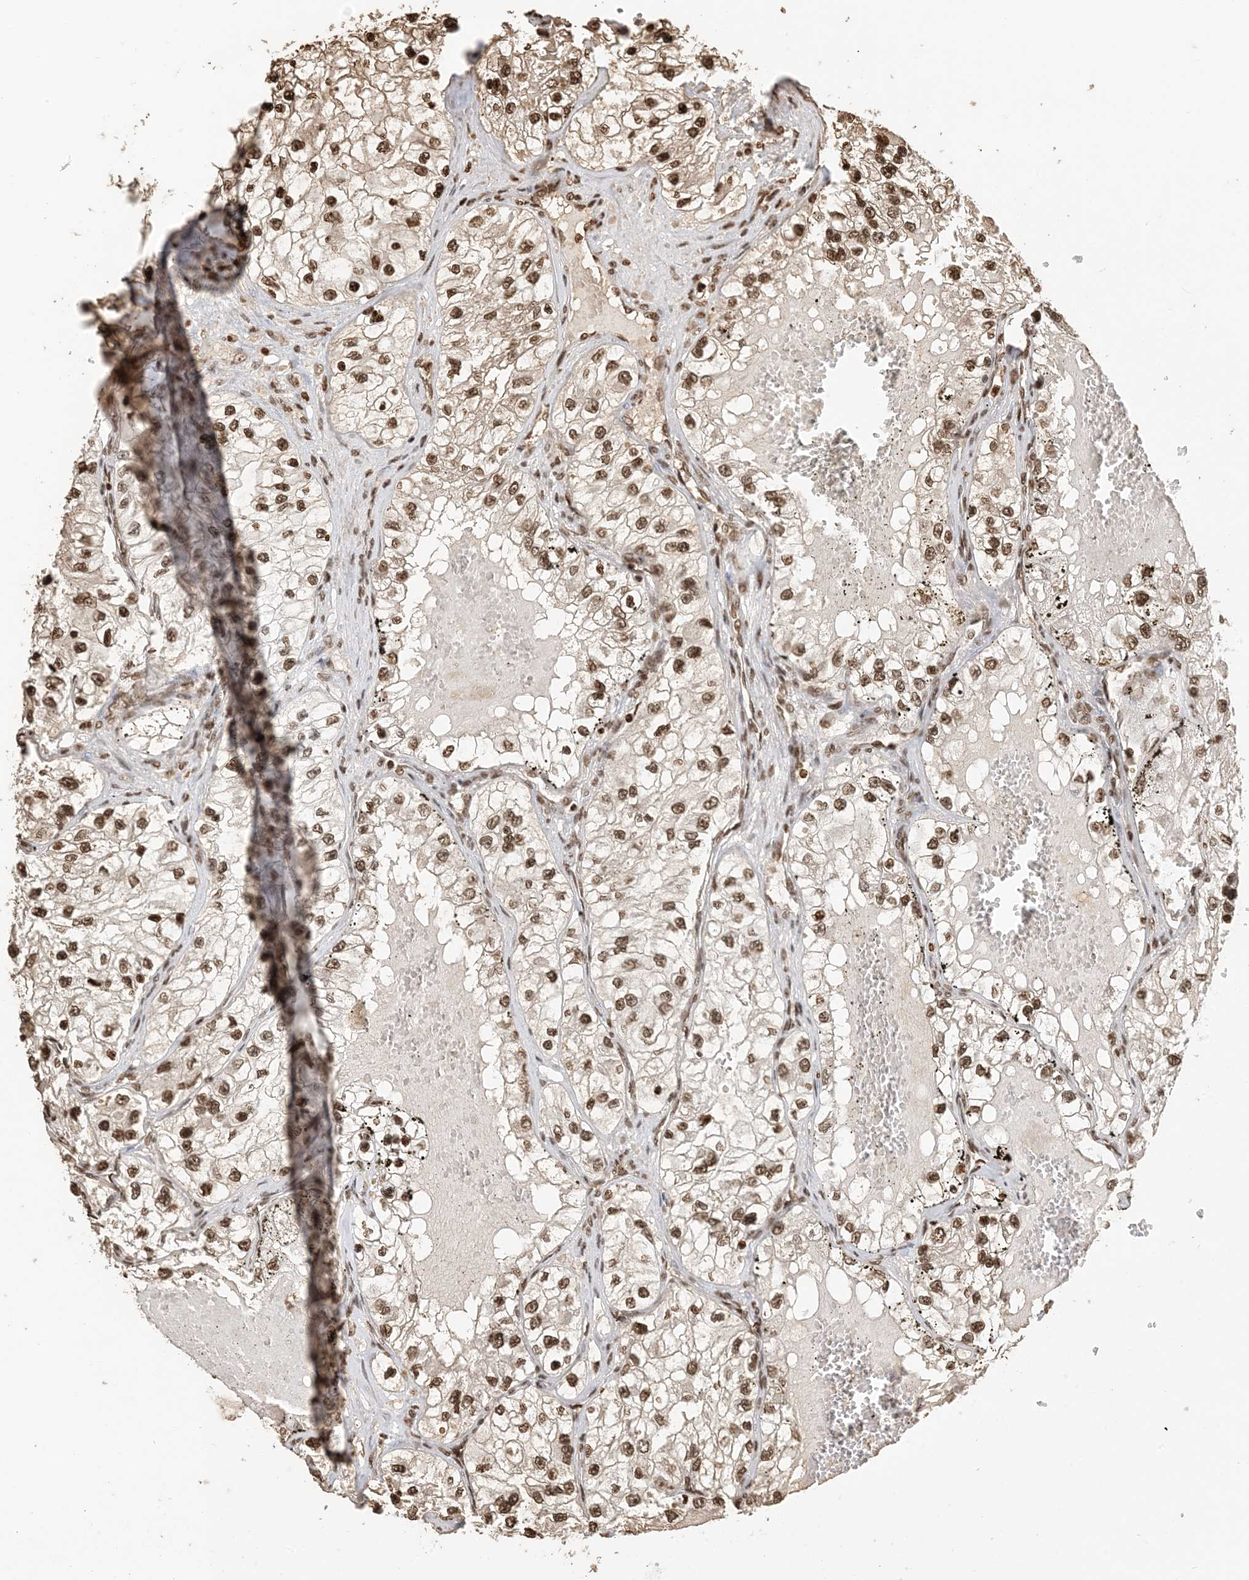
{"staining": {"intensity": "strong", "quantity": ">75%", "location": "nuclear"}, "tissue": "renal cancer", "cell_type": "Tumor cells", "image_type": "cancer", "snomed": [{"axis": "morphology", "description": "Adenocarcinoma, NOS"}, {"axis": "topography", "description": "Kidney"}], "caption": "There is high levels of strong nuclear staining in tumor cells of renal cancer (adenocarcinoma), as demonstrated by immunohistochemical staining (brown color).", "gene": "H3-3B", "patient": {"sex": "female", "age": 57}}